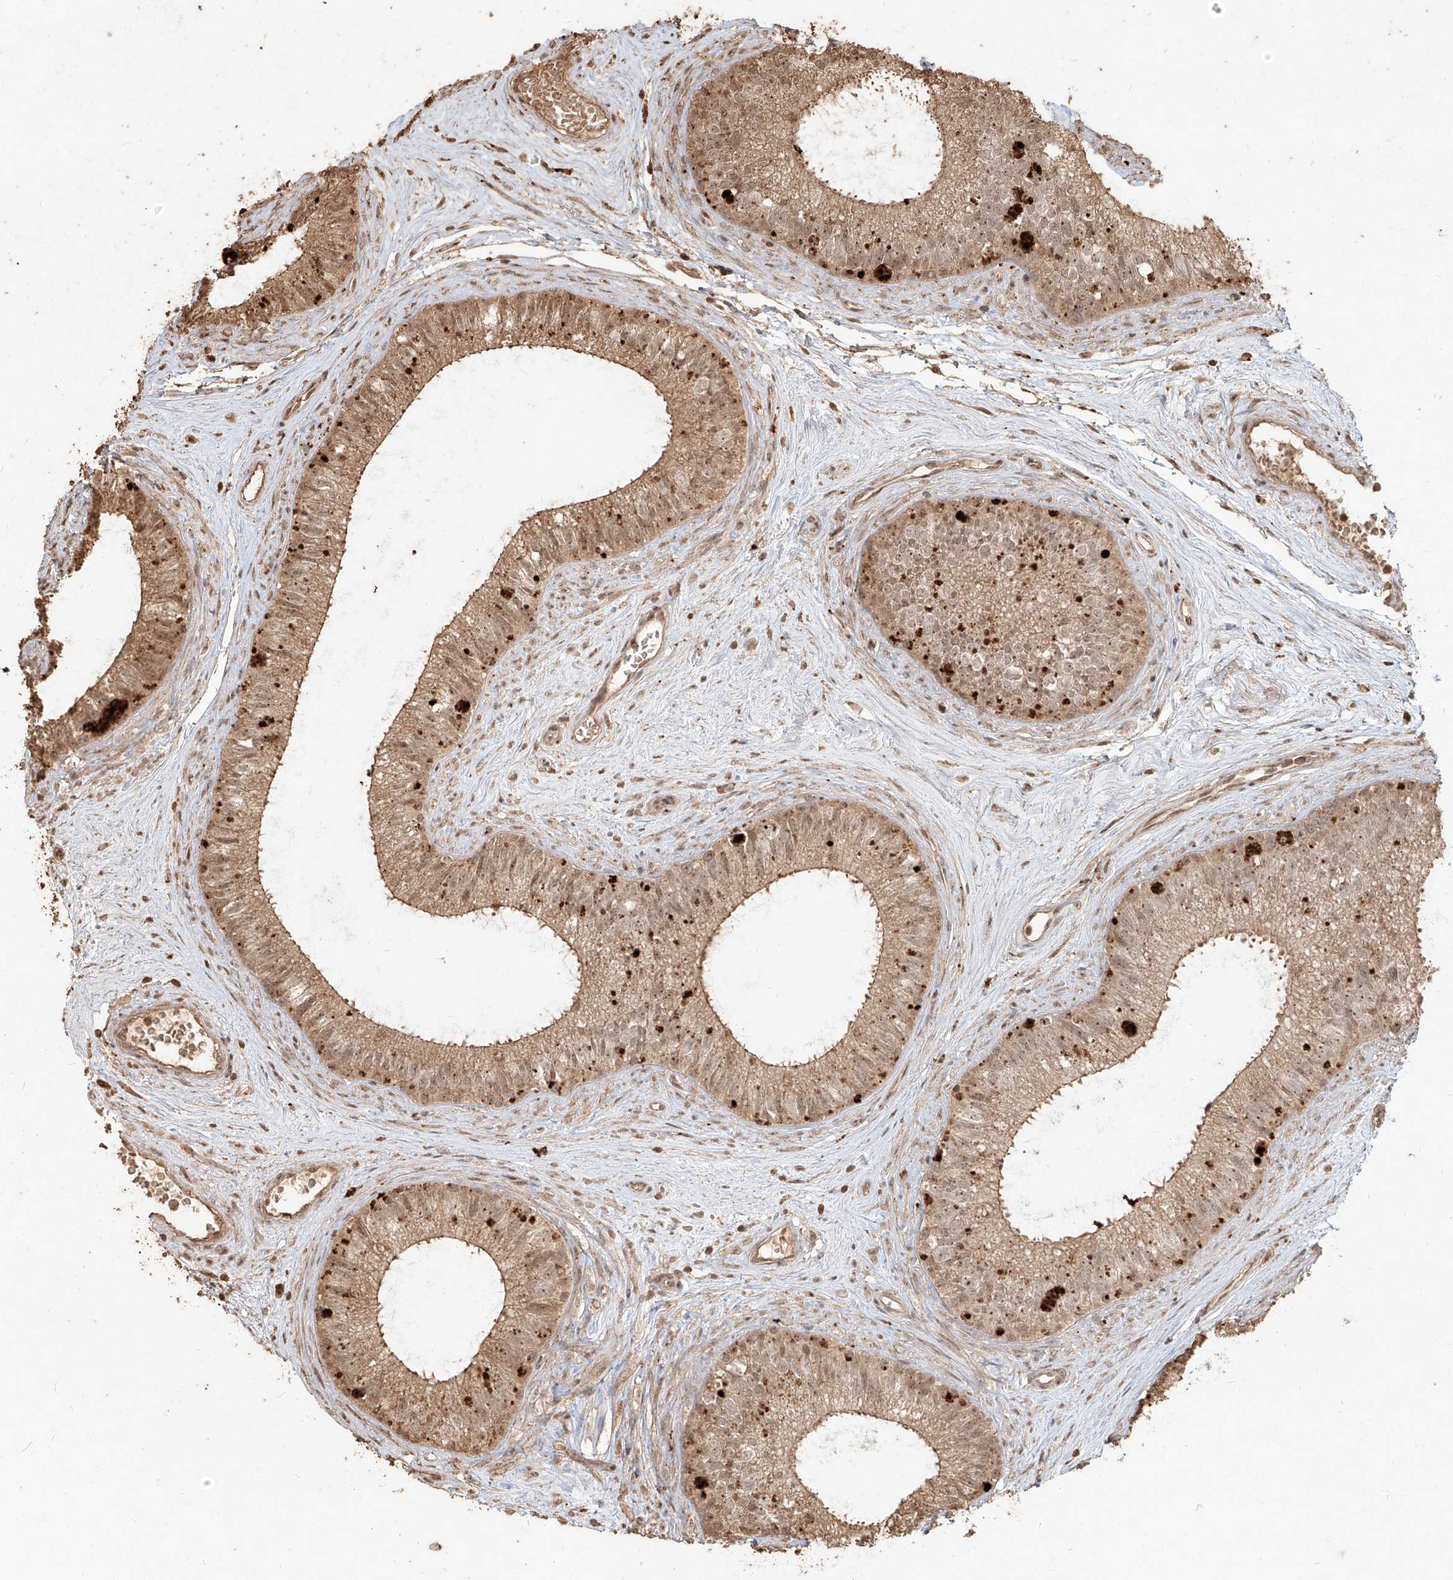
{"staining": {"intensity": "moderate", "quantity": ">75%", "location": "cytoplasmic/membranous,nuclear"}, "tissue": "epididymis", "cell_type": "Glandular cells", "image_type": "normal", "snomed": [{"axis": "morphology", "description": "Normal tissue, NOS"}, {"axis": "topography", "description": "Epididymis"}], "caption": "A photomicrograph of epididymis stained for a protein exhibits moderate cytoplasmic/membranous,nuclear brown staining in glandular cells.", "gene": "UBE2K", "patient": {"sex": "male", "age": 71}}